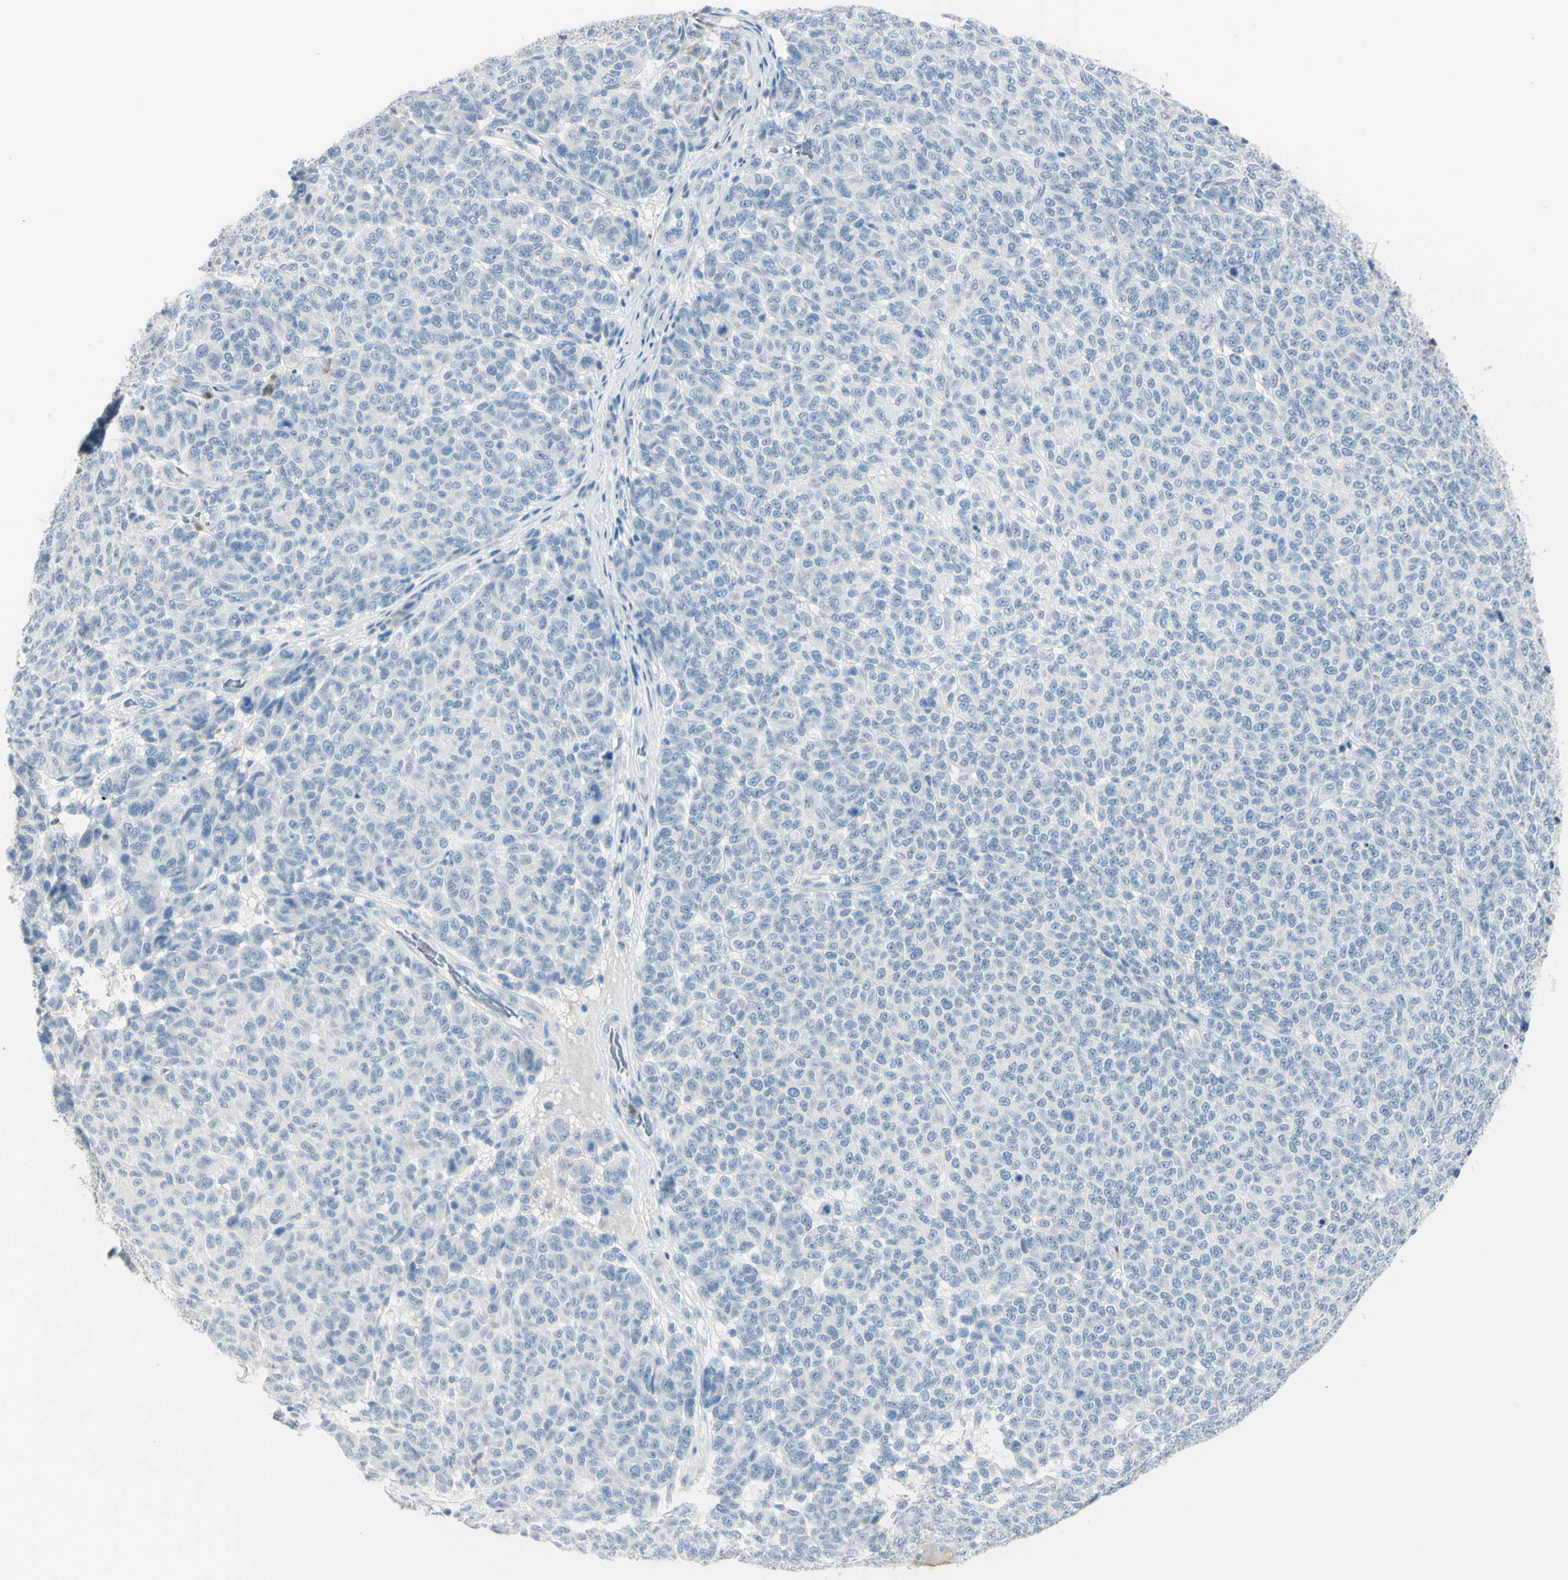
{"staining": {"intensity": "negative", "quantity": "none", "location": "none"}, "tissue": "melanoma", "cell_type": "Tumor cells", "image_type": "cancer", "snomed": [{"axis": "morphology", "description": "Malignant melanoma, NOS"}, {"axis": "topography", "description": "Skin"}], "caption": "Tumor cells show no significant protein staining in malignant melanoma.", "gene": "ZNF557", "patient": {"sex": "male", "age": 59}}